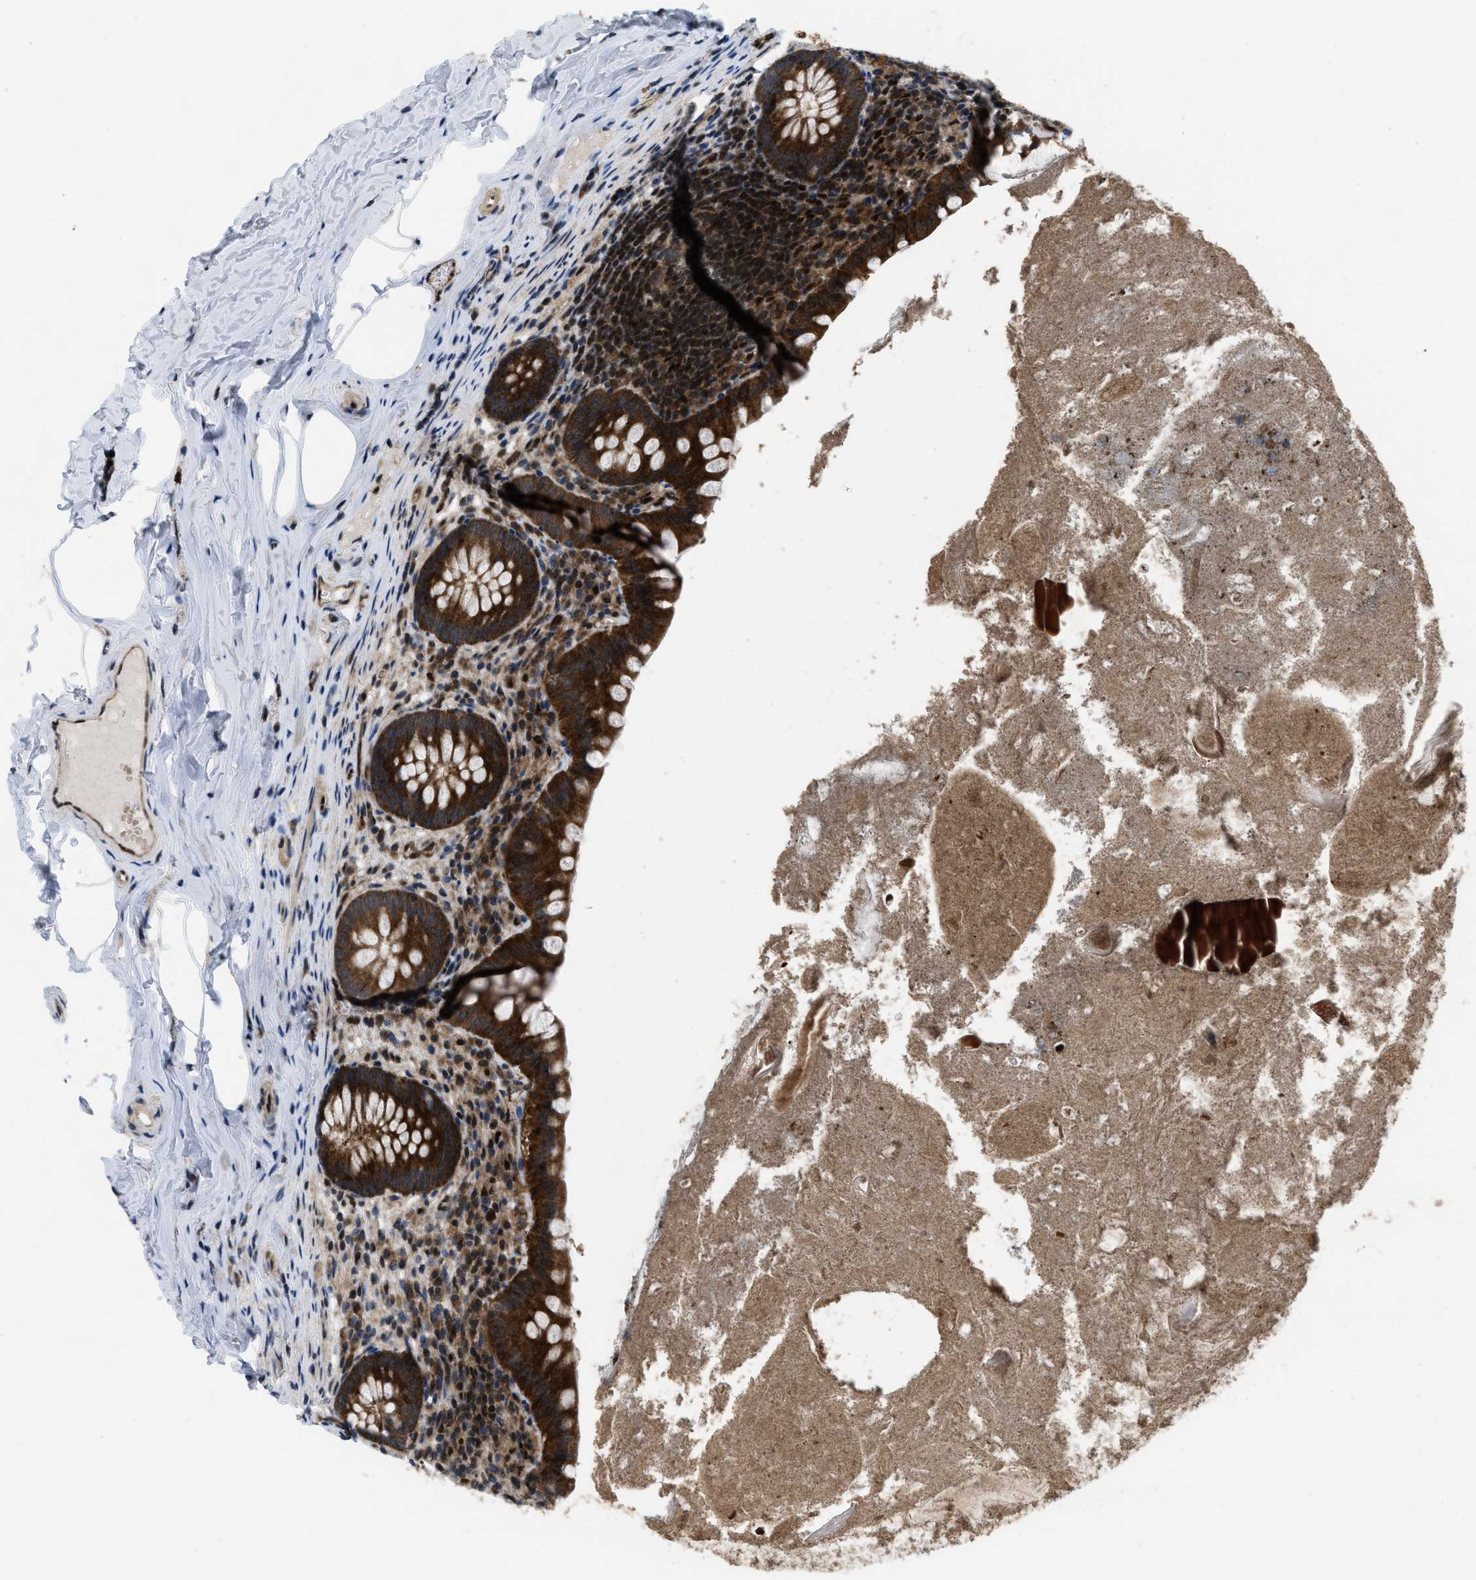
{"staining": {"intensity": "strong", "quantity": ">75%", "location": "cytoplasmic/membranous"}, "tissue": "appendix", "cell_type": "Glandular cells", "image_type": "normal", "snomed": [{"axis": "morphology", "description": "Normal tissue, NOS"}, {"axis": "topography", "description": "Appendix"}], "caption": "A brown stain highlights strong cytoplasmic/membranous staining of a protein in glandular cells of unremarkable human appendix. (DAB (3,3'-diaminobenzidine) IHC with brightfield microscopy, high magnification).", "gene": "PPP2CB", "patient": {"sex": "male", "age": 52}}